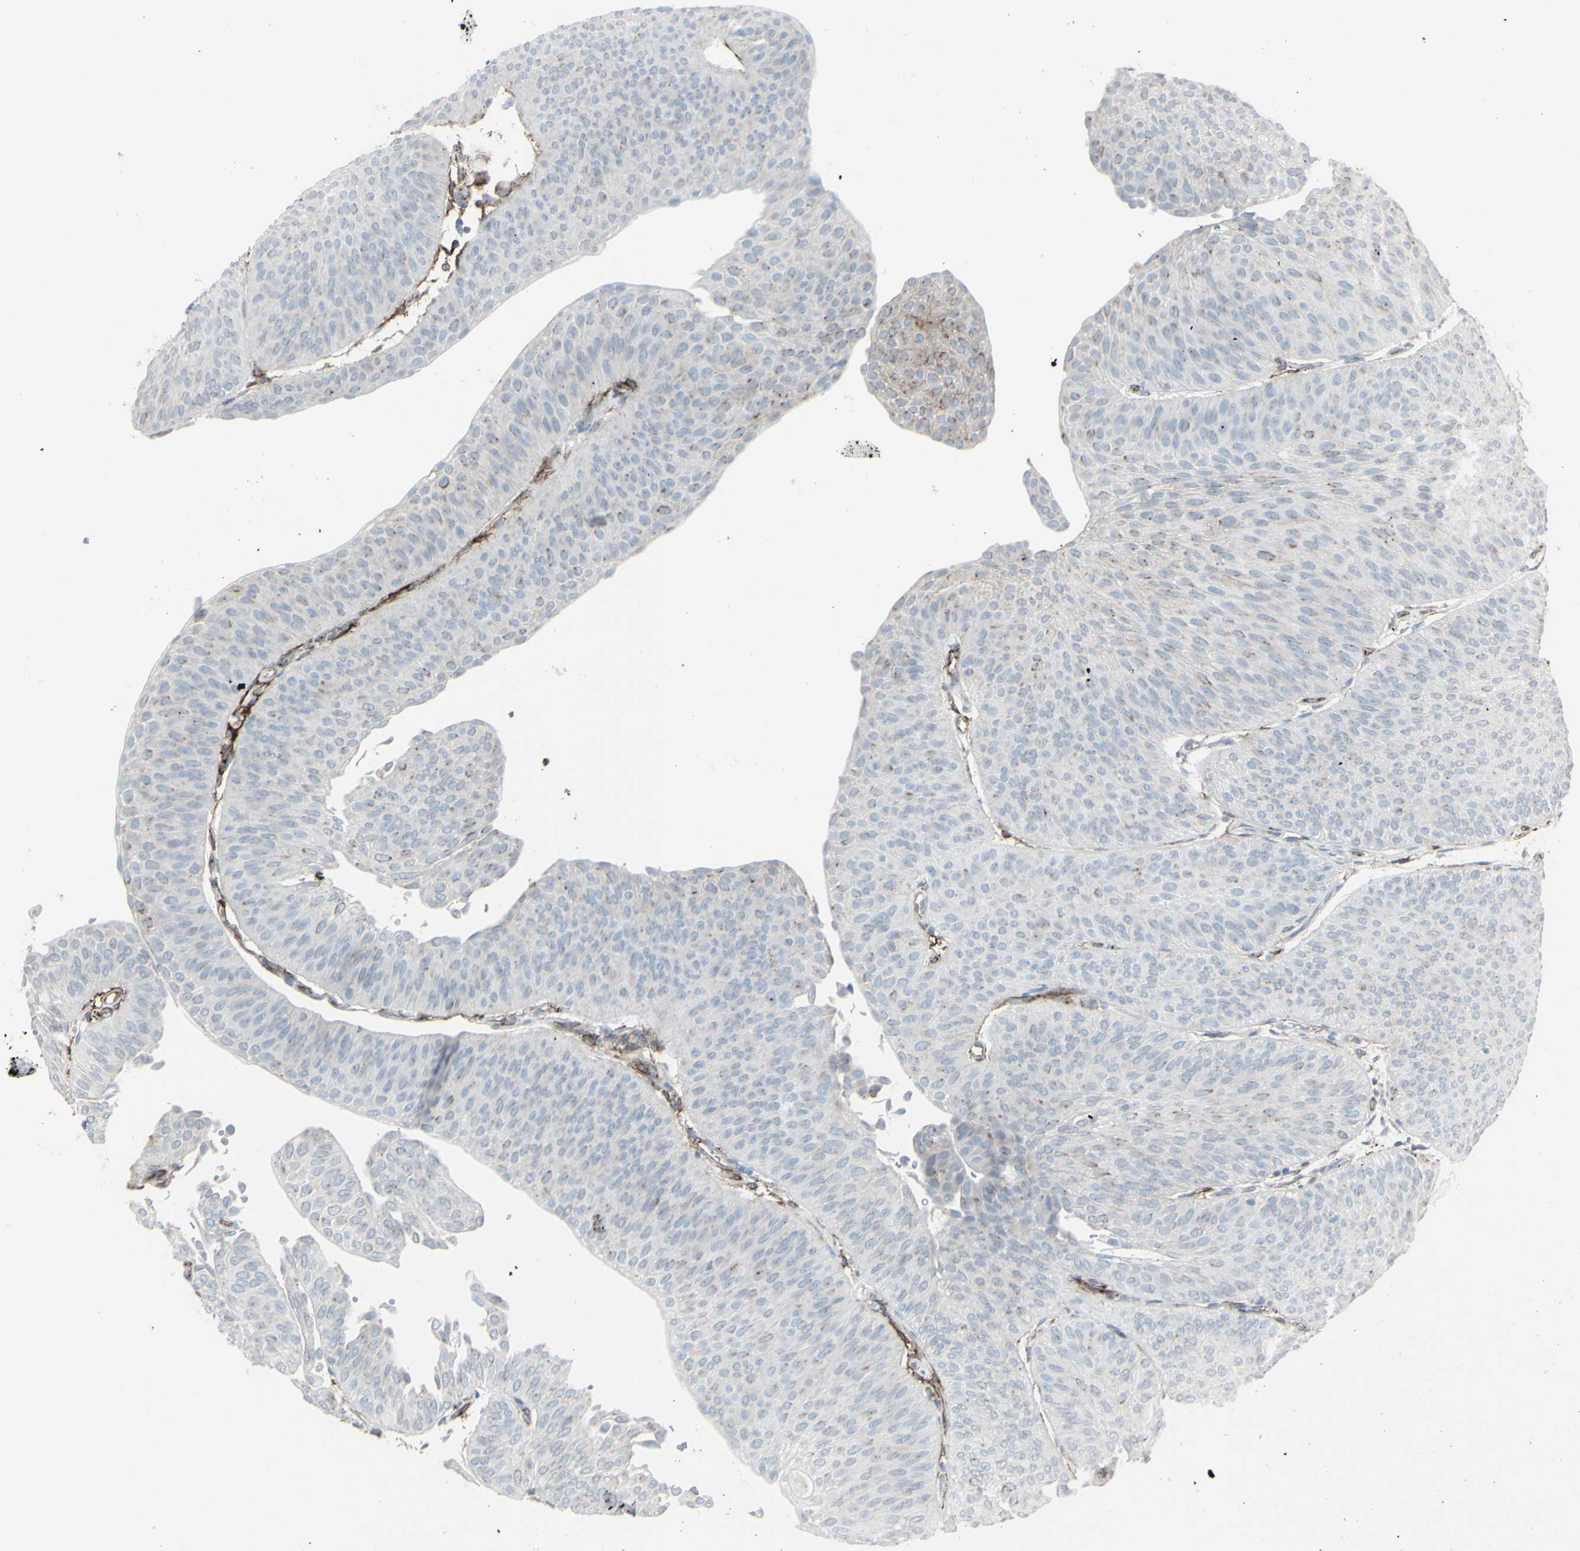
{"staining": {"intensity": "negative", "quantity": "none", "location": "none"}, "tissue": "urothelial cancer", "cell_type": "Tumor cells", "image_type": "cancer", "snomed": [{"axis": "morphology", "description": "Urothelial carcinoma, Low grade"}, {"axis": "topography", "description": "Urinary bladder"}], "caption": "The image exhibits no staining of tumor cells in low-grade urothelial carcinoma. (DAB immunohistochemistry, high magnification).", "gene": "GJA1", "patient": {"sex": "female", "age": 60}}